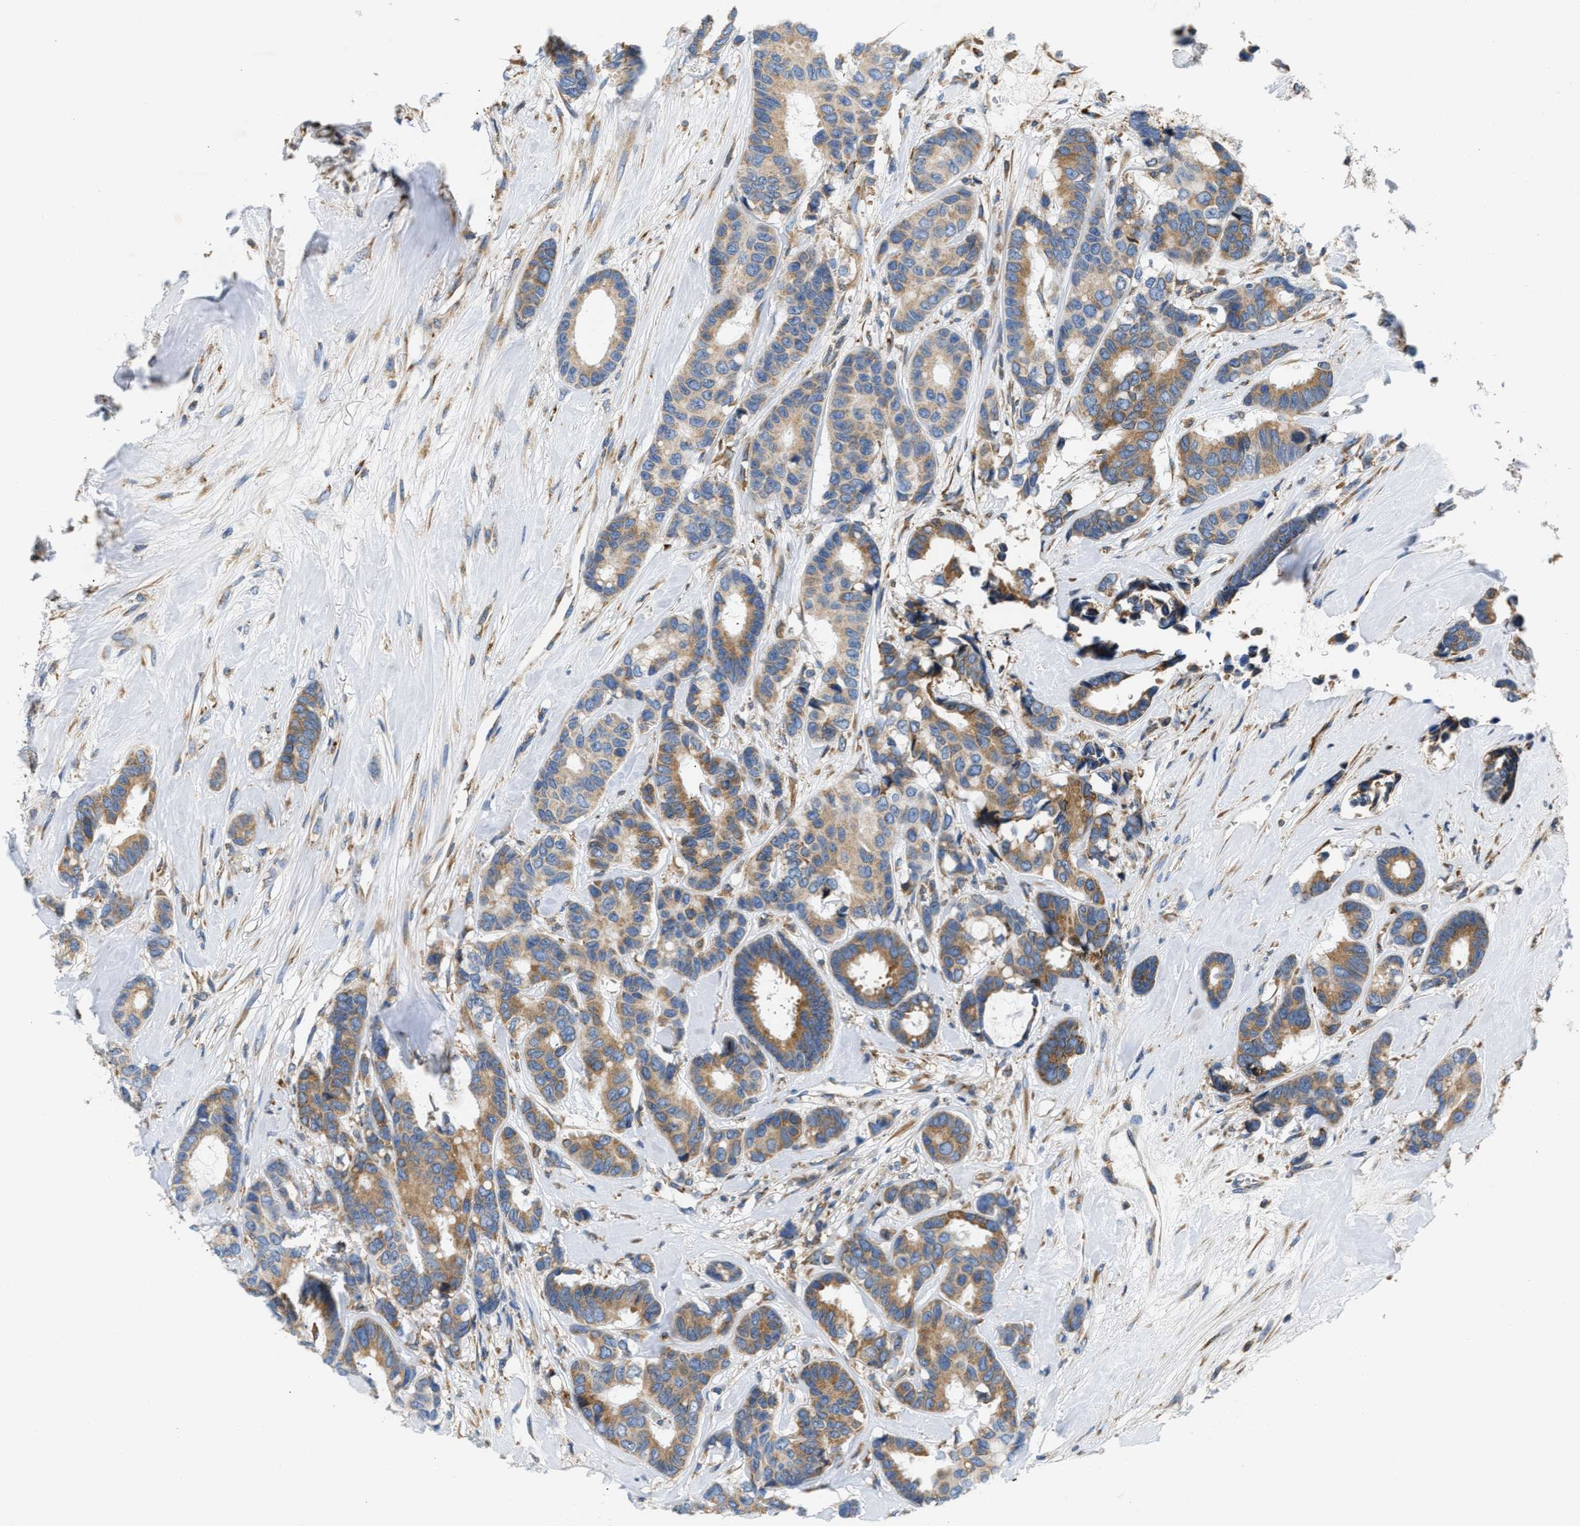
{"staining": {"intensity": "moderate", "quantity": ">75%", "location": "cytoplasmic/membranous"}, "tissue": "breast cancer", "cell_type": "Tumor cells", "image_type": "cancer", "snomed": [{"axis": "morphology", "description": "Duct carcinoma"}, {"axis": "topography", "description": "Breast"}], "caption": "Immunohistochemical staining of human infiltrating ductal carcinoma (breast) displays medium levels of moderate cytoplasmic/membranous positivity in approximately >75% of tumor cells. (DAB IHC with brightfield microscopy, high magnification).", "gene": "HDHD3", "patient": {"sex": "female", "age": 87}}